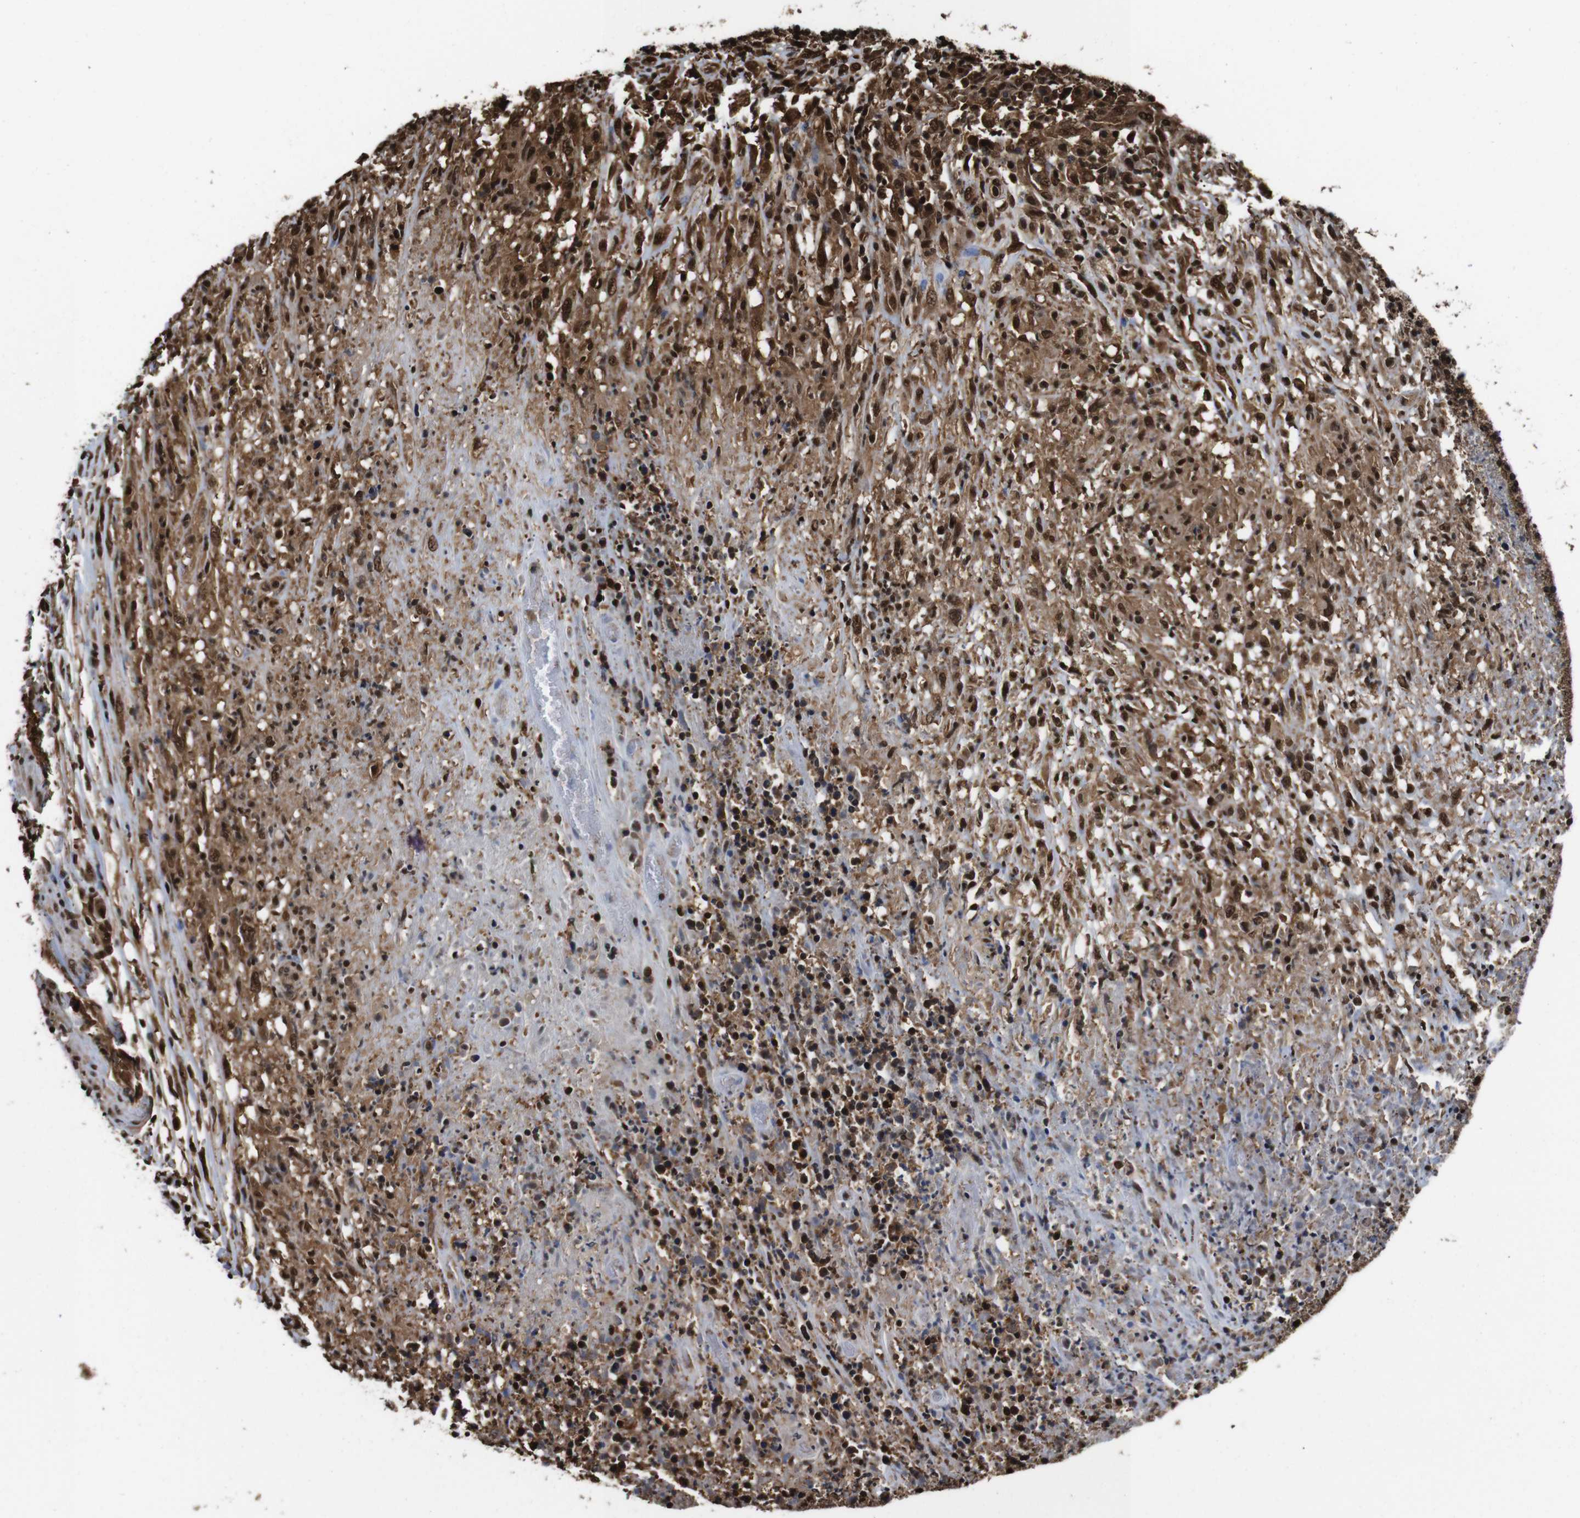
{"staining": {"intensity": "strong", "quantity": ">75%", "location": "cytoplasmic/membranous,nuclear"}, "tissue": "lymphoma", "cell_type": "Tumor cells", "image_type": "cancer", "snomed": [{"axis": "morphology", "description": "Malignant lymphoma, non-Hodgkin's type, High grade"}, {"axis": "topography", "description": "Lymph node"}], "caption": "Strong cytoplasmic/membranous and nuclear protein staining is seen in approximately >75% of tumor cells in lymphoma.", "gene": "VCP", "patient": {"sex": "female", "age": 84}}